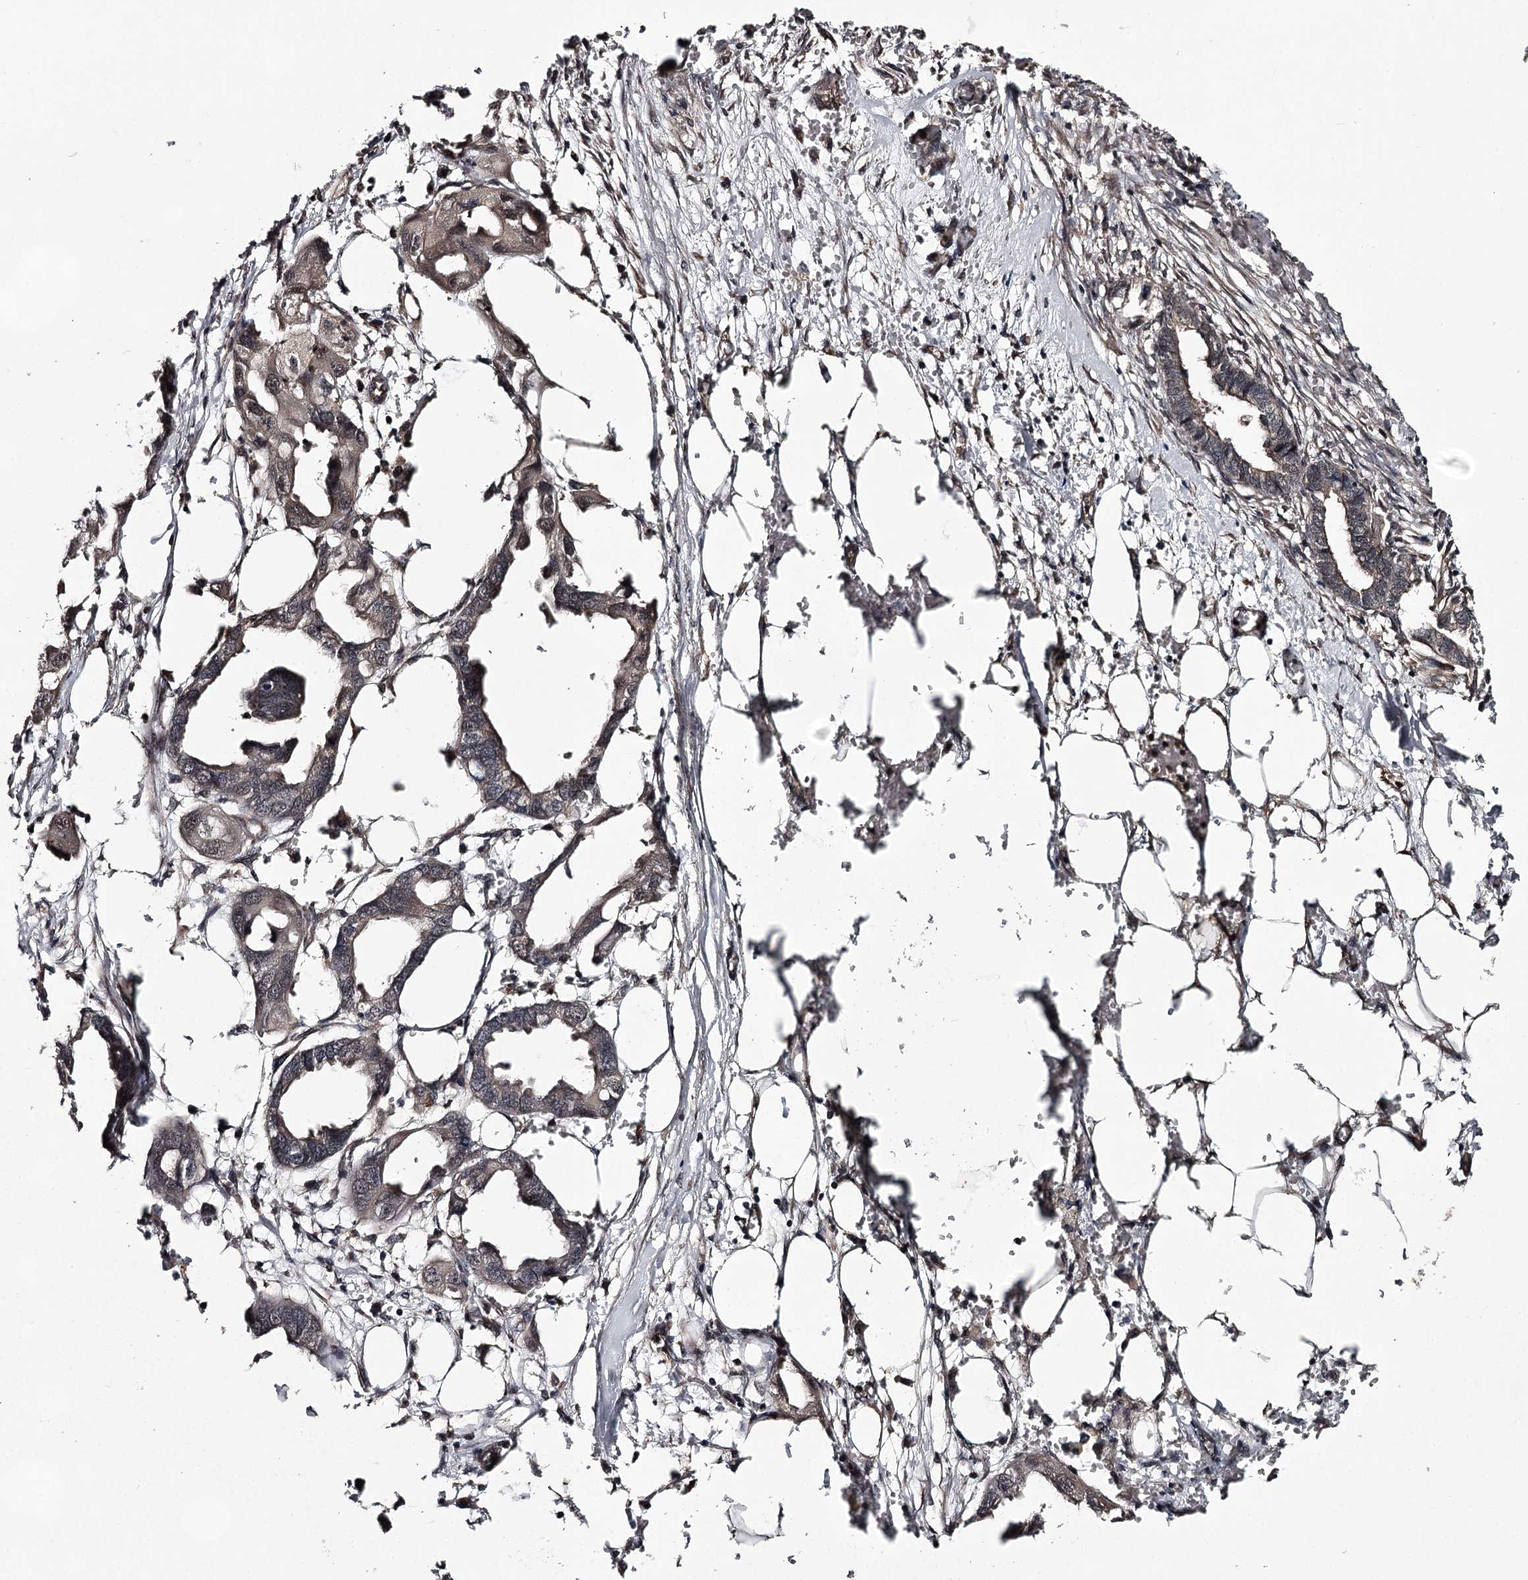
{"staining": {"intensity": "weak", "quantity": "25%-75%", "location": "cytoplasmic/membranous"}, "tissue": "endometrial cancer", "cell_type": "Tumor cells", "image_type": "cancer", "snomed": [{"axis": "morphology", "description": "Adenocarcinoma, NOS"}, {"axis": "morphology", "description": "Adenocarcinoma, metastatic, NOS"}, {"axis": "topography", "description": "Adipose tissue"}, {"axis": "topography", "description": "Endometrium"}], "caption": "Human endometrial adenocarcinoma stained for a protein (brown) exhibits weak cytoplasmic/membranous positive positivity in about 25%-75% of tumor cells.", "gene": "MAML3", "patient": {"sex": "female", "age": 67}}